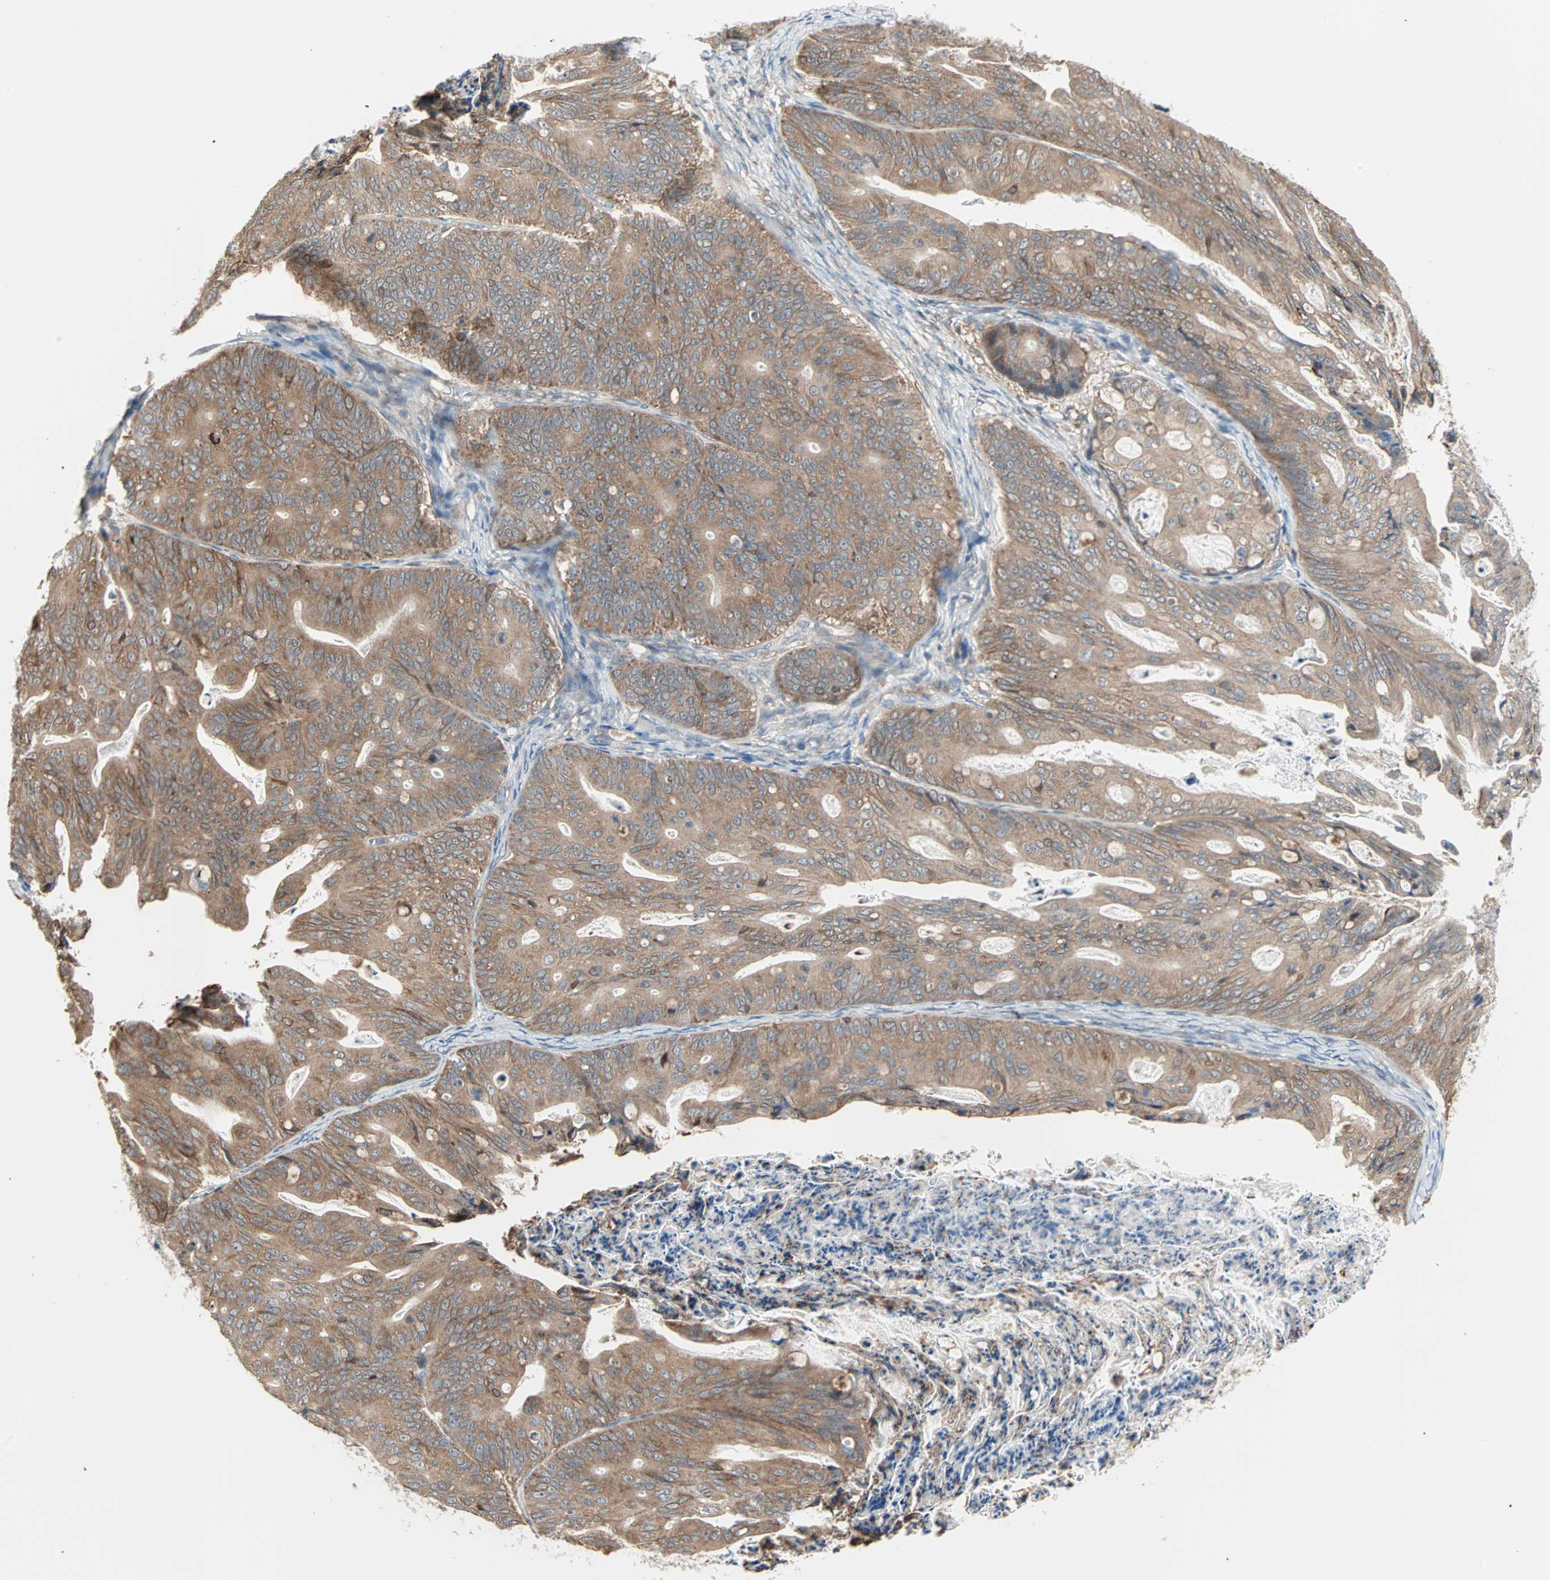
{"staining": {"intensity": "moderate", "quantity": ">75%", "location": "cytoplasmic/membranous"}, "tissue": "ovarian cancer", "cell_type": "Tumor cells", "image_type": "cancer", "snomed": [{"axis": "morphology", "description": "Cystadenocarcinoma, mucinous, NOS"}, {"axis": "topography", "description": "Ovary"}], "caption": "The histopathology image displays immunohistochemical staining of ovarian cancer (mucinous cystadenocarcinoma). There is moderate cytoplasmic/membranous expression is present in about >75% of tumor cells.", "gene": "SAR1A", "patient": {"sex": "female", "age": 37}}